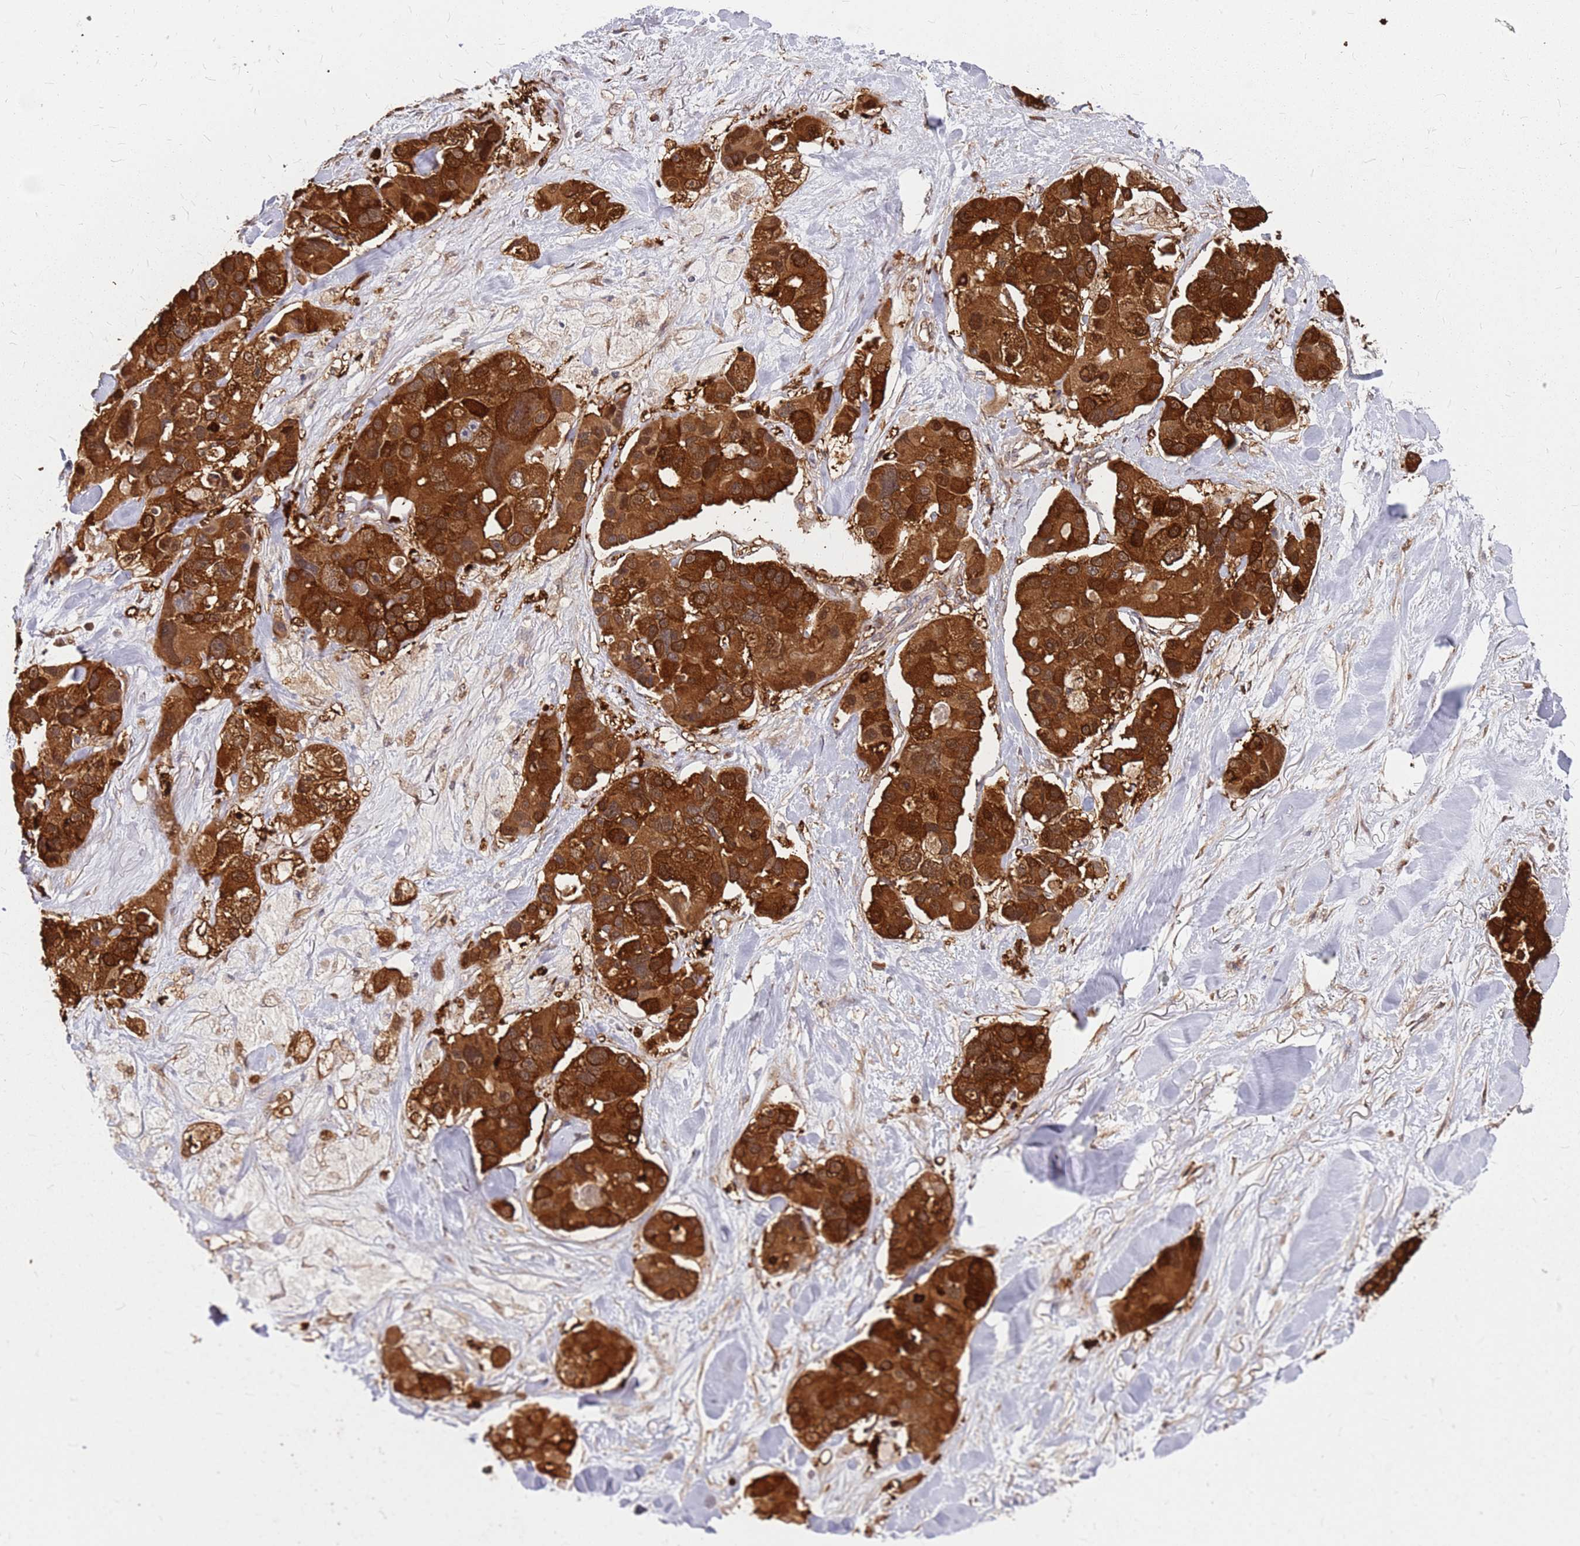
{"staining": {"intensity": "strong", "quantity": ">75%", "location": "cytoplasmic/membranous"}, "tissue": "lung cancer", "cell_type": "Tumor cells", "image_type": "cancer", "snomed": [{"axis": "morphology", "description": "Adenocarcinoma, NOS"}, {"axis": "topography", "description": "Lung"}], "caption": "Protein staining of lung adenocarcinoma tissue shows strong cytoplasmic/membranous positivity in approximately >75% of tumor cells.", "gene": "HDX", "patient": {"sex": "female", "age": 54}}